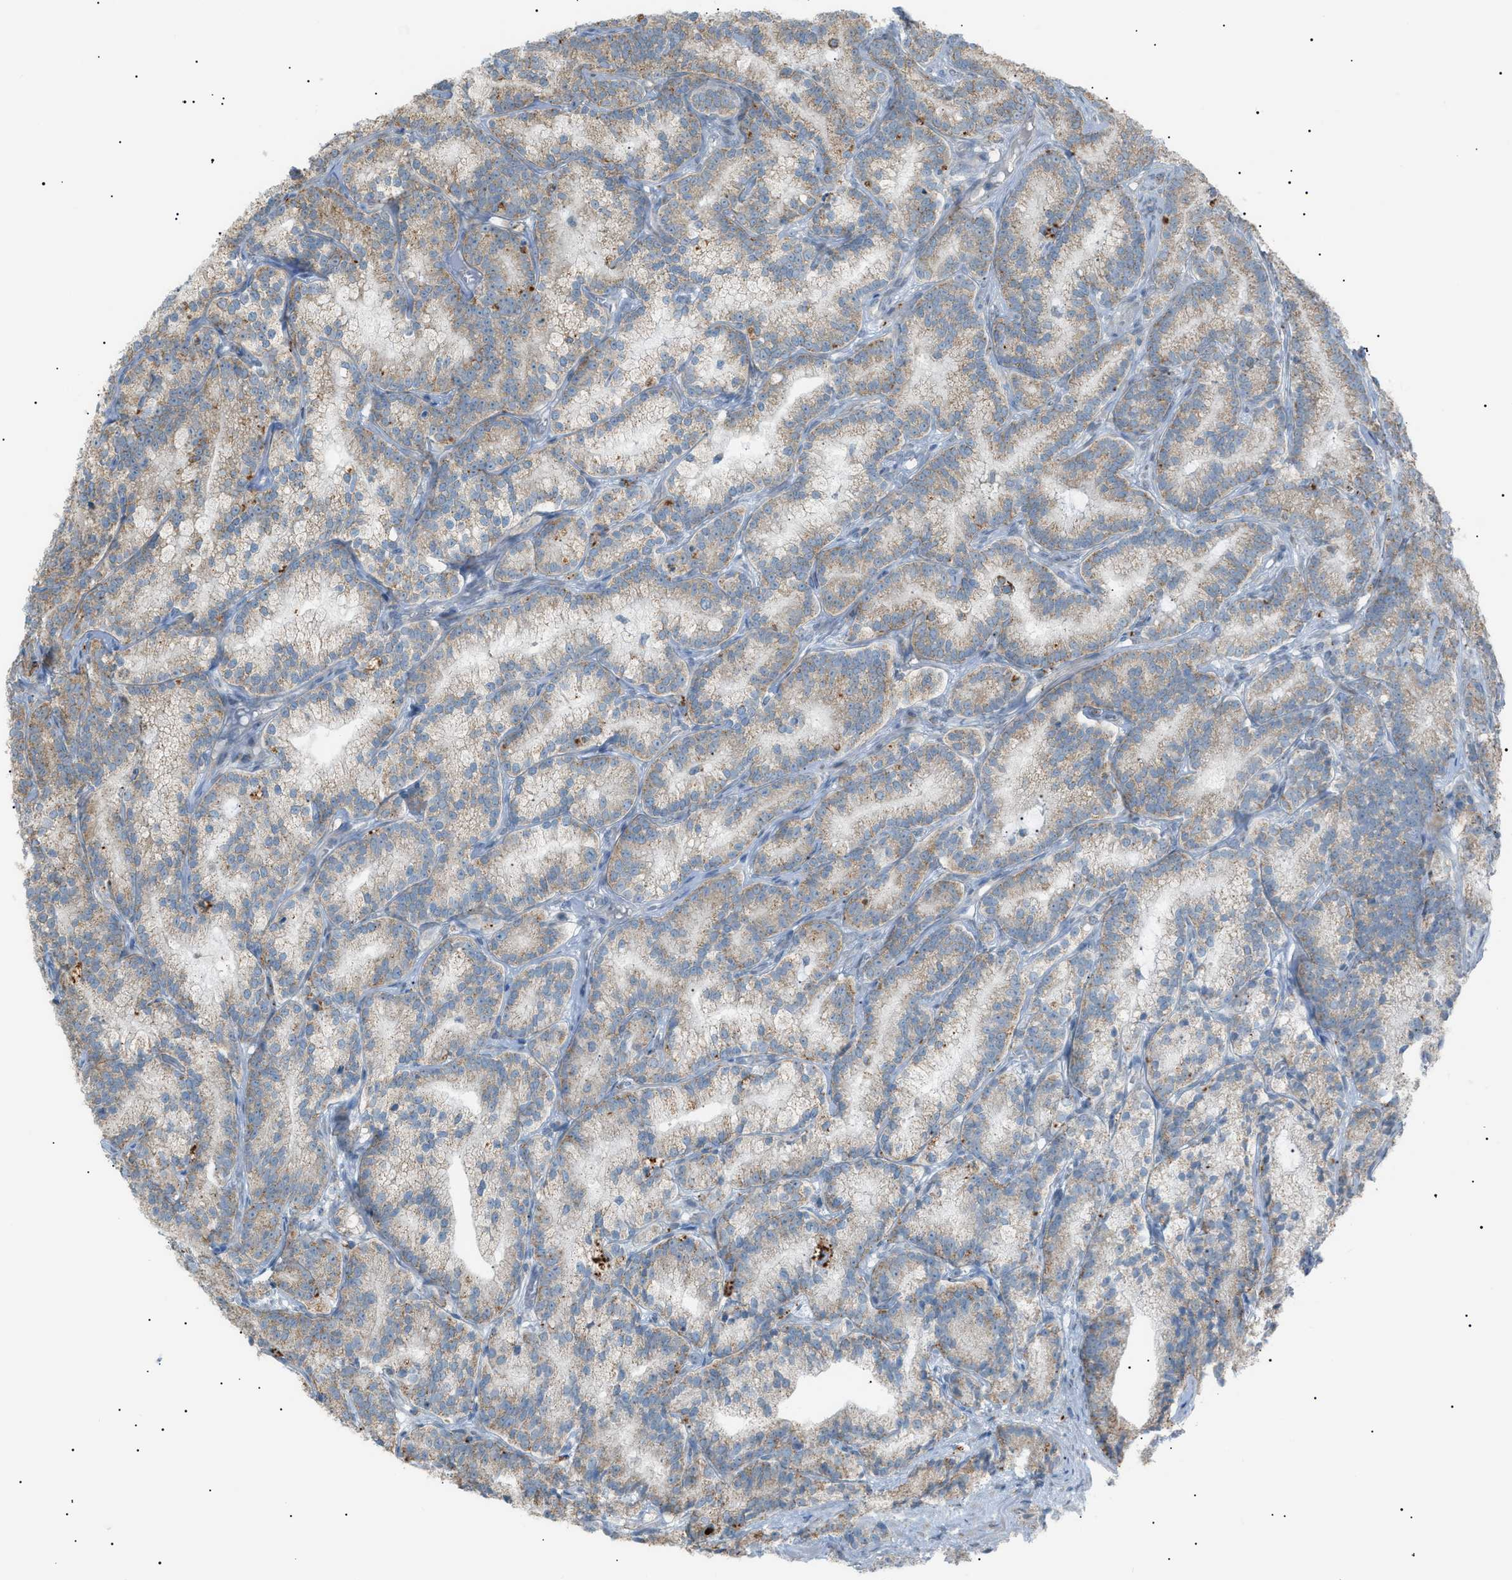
{"staining": {"intensity": "moderate", "quantity": ">75%", "location": "cytoplasmic/membranous"}, "tissue": "prostate cancer", "cell_type": "Tumor cells", "image_type": "cancer", "snomed": [{"axis": "morphology", "description": "Adenocarcinoma, Low grade"}, {"axis": "topography", "description": "Prostate"}], "caption": "This histopathology image displays prostate cancer stained with immunohistochemistry (IHC) to label a protein in brown. The cytoplasmic/membranous of tumor cells show moderate positivity for the protein. Nuclei are counter-stained blue.", "gene": "ZNF516", "patient": {"sex": "male", "age": 89}}